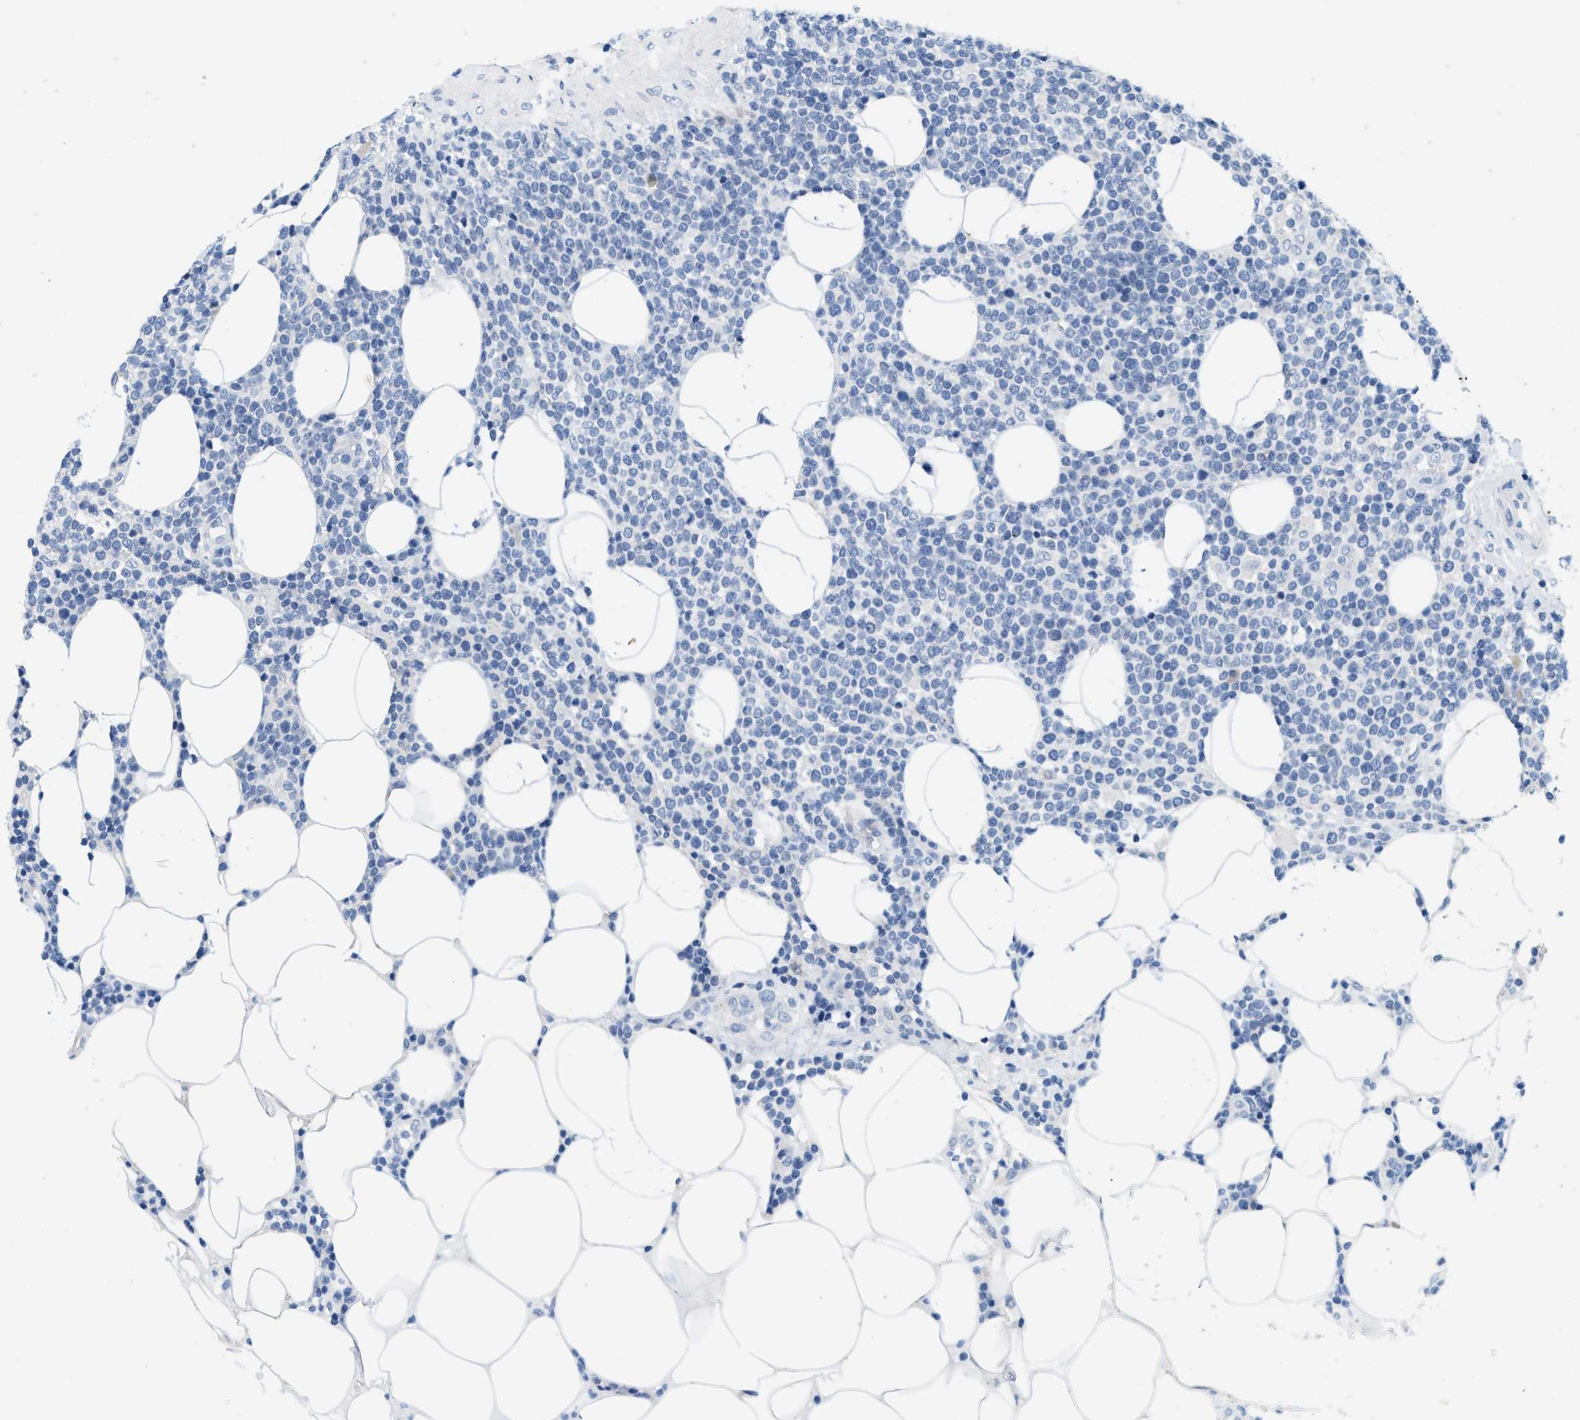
{"staining": {"intensity": "negative", "quantity": "none", "location": "none"}, "tissue": "lymphoma", "cell_type": "Tumor cells", "image_type": "cancer", "snomed": [{"axis": "morphology", "description": "Malignant lymphoma, non-Hodgkin's type, High grade"}, {"axis": "topography", "description": "Lymph node"}], "caption": "Lymphoma stained for a protein using immunohistochemistry displays no expression tumor cells.", "gene": "ABCB11", "patient": {"sex": "male", "age": 61}}